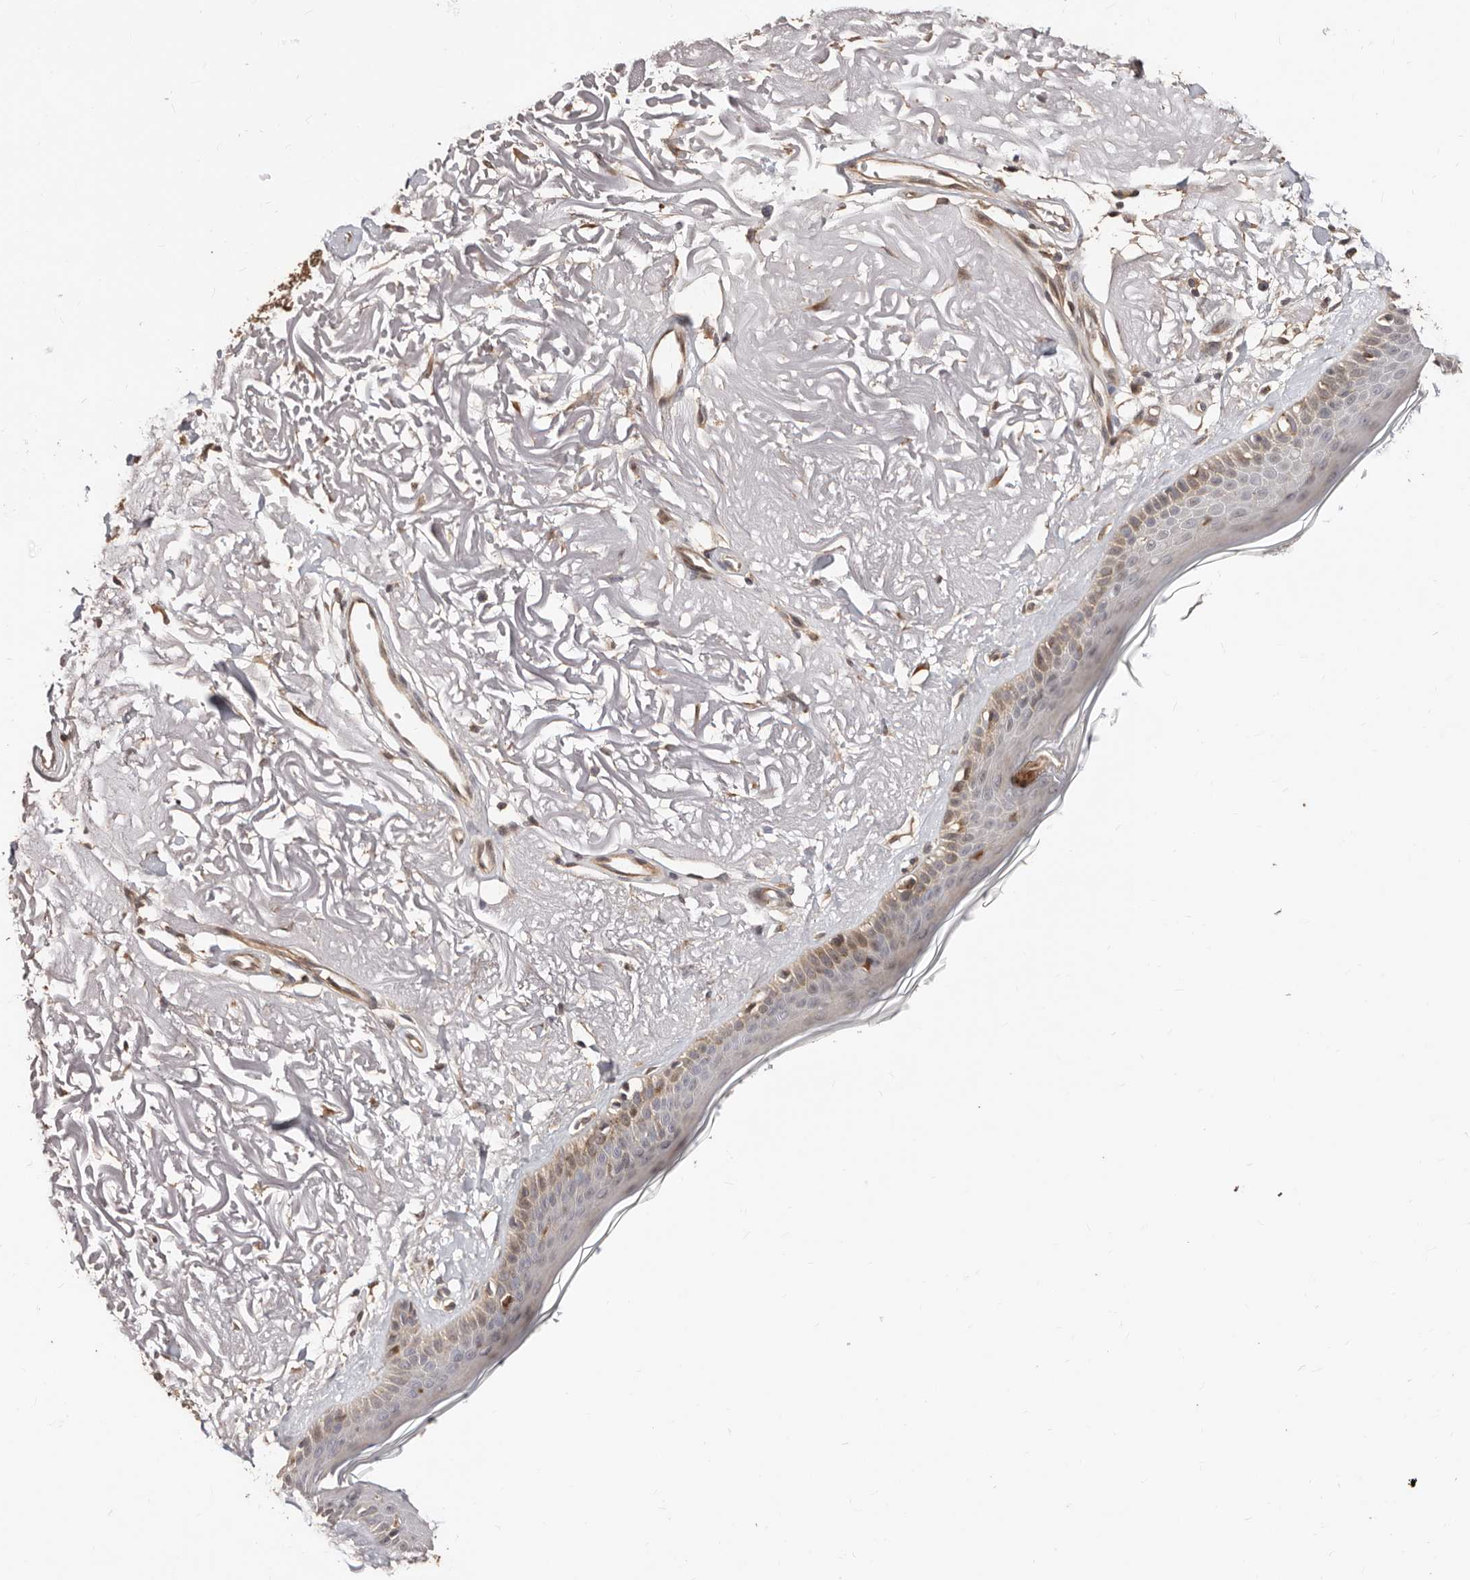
{"staining": {"intensity": "negative", "quantity": "none", "location": "none"}, "tissue": "skin", "cell_type": "Fibroblasts", "image_type": "normal", "snomed": [{"axis": "morphology", "description": "Normal tissue, NOS"}, {"axis": "topography", "description": "Skin"}, {"axis": "topography", "description": "Skeletal muscle"}], "caption": "An image of human skin is negative for staining in fibroblasts. (DAB (3,3'-diaminobenzidine) IHC visualized using brightfield microscopy, high magnification).", "gene": "APOL6", "patient": {"sex": "male", "age": 83}}